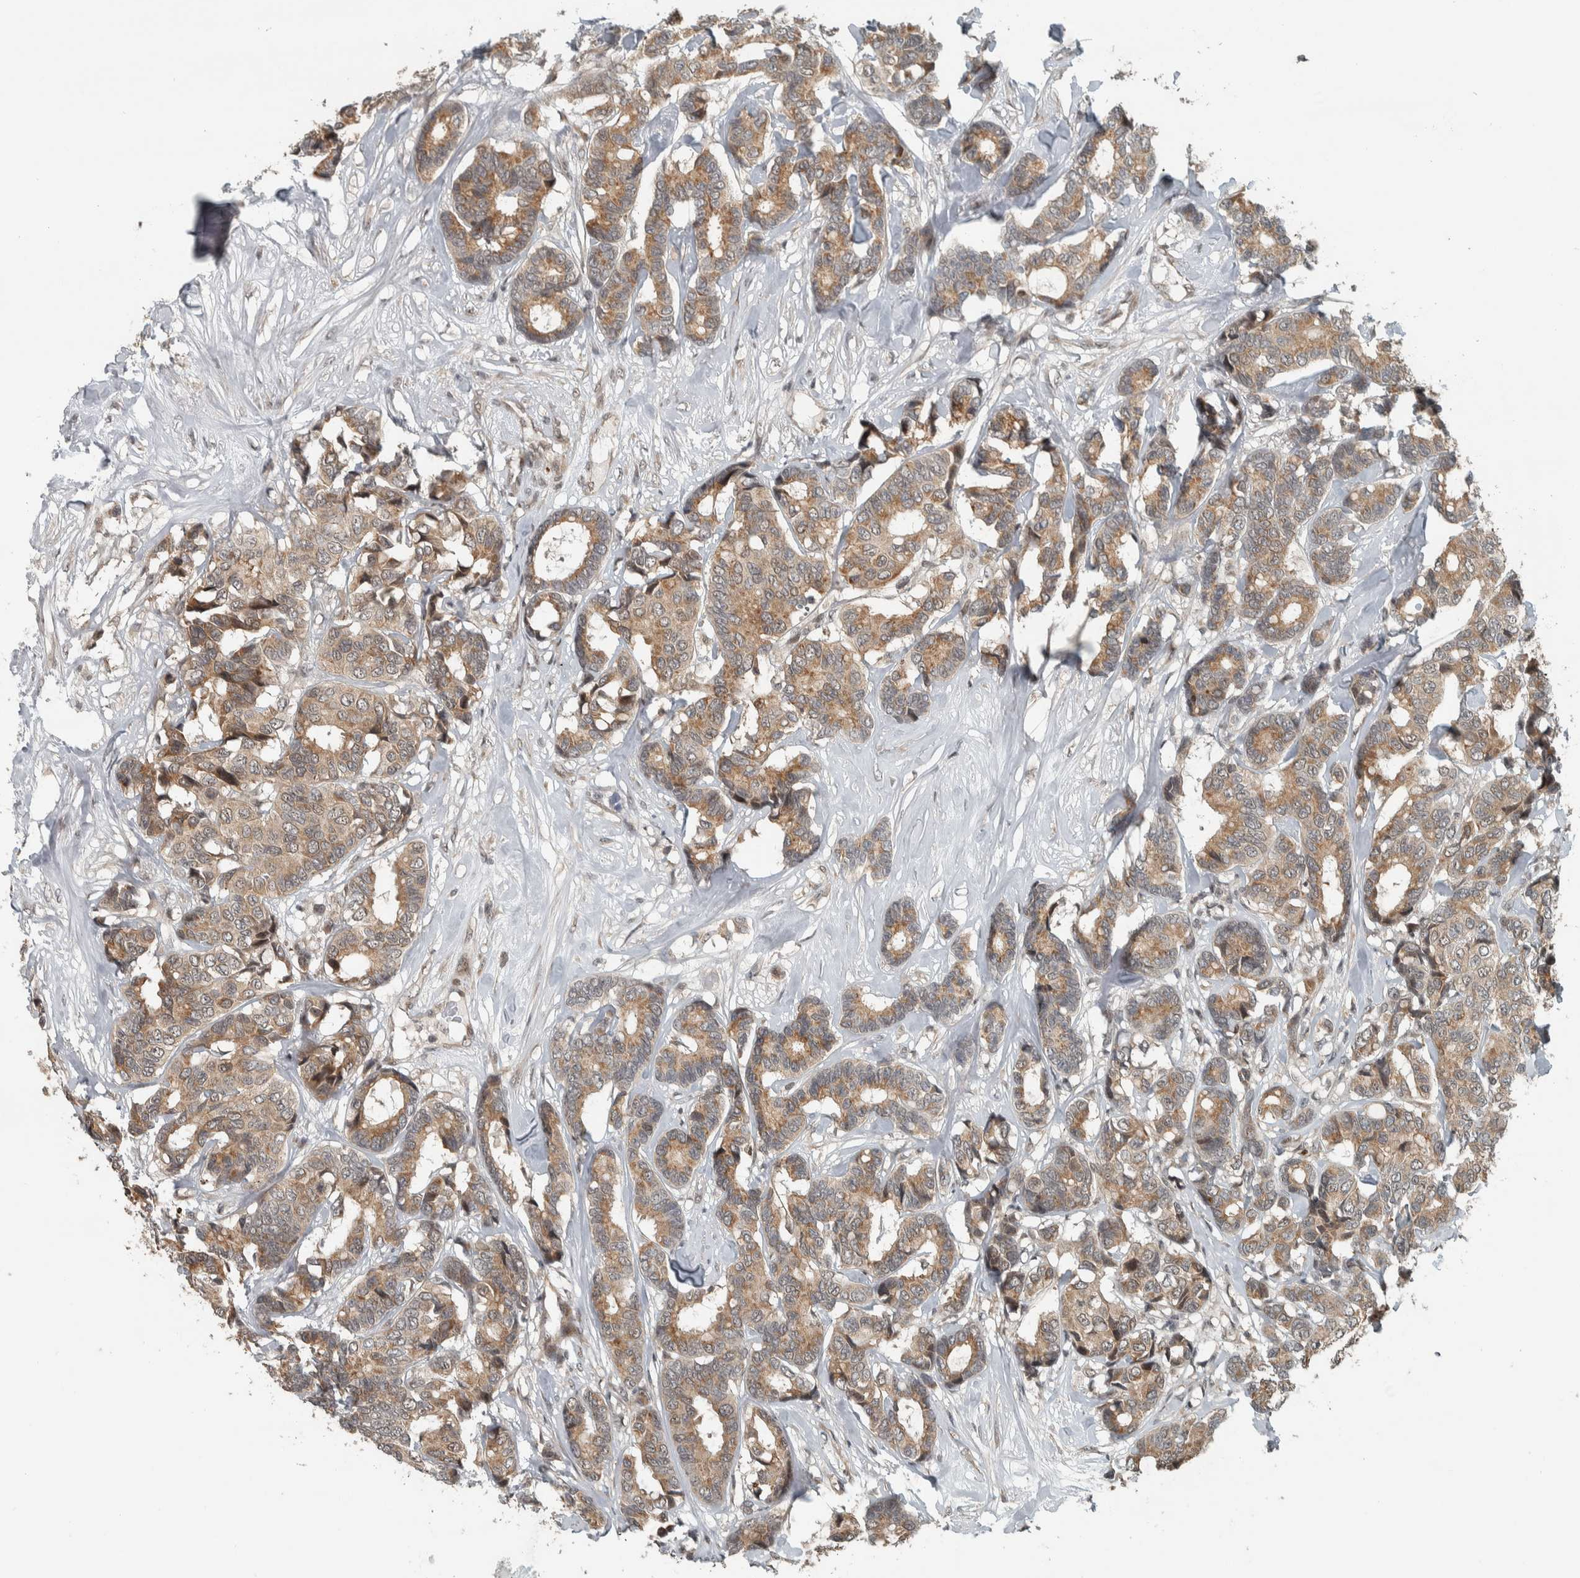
{"staining": {"intensity": "moderate", "quantity": ">75%", "location": "cytoplasmic/membranous"}, "tissue": "breast cancer", "cell_type": "Tumor cells", "image_type": "cancer", "snomed": [{"axis": "morphology", "description": "Duct carcinoma"}, {"axis": "topography", "description": "Breast"}], "caption": "Protein staining of infiltrating ductal carcinoma (breast) tissue displays moderate cytoplasmic/membranous expression in approximately >75% of tumor cells.", "gene": "NAPG", "patient": {"sex": "female", "age": 87}}